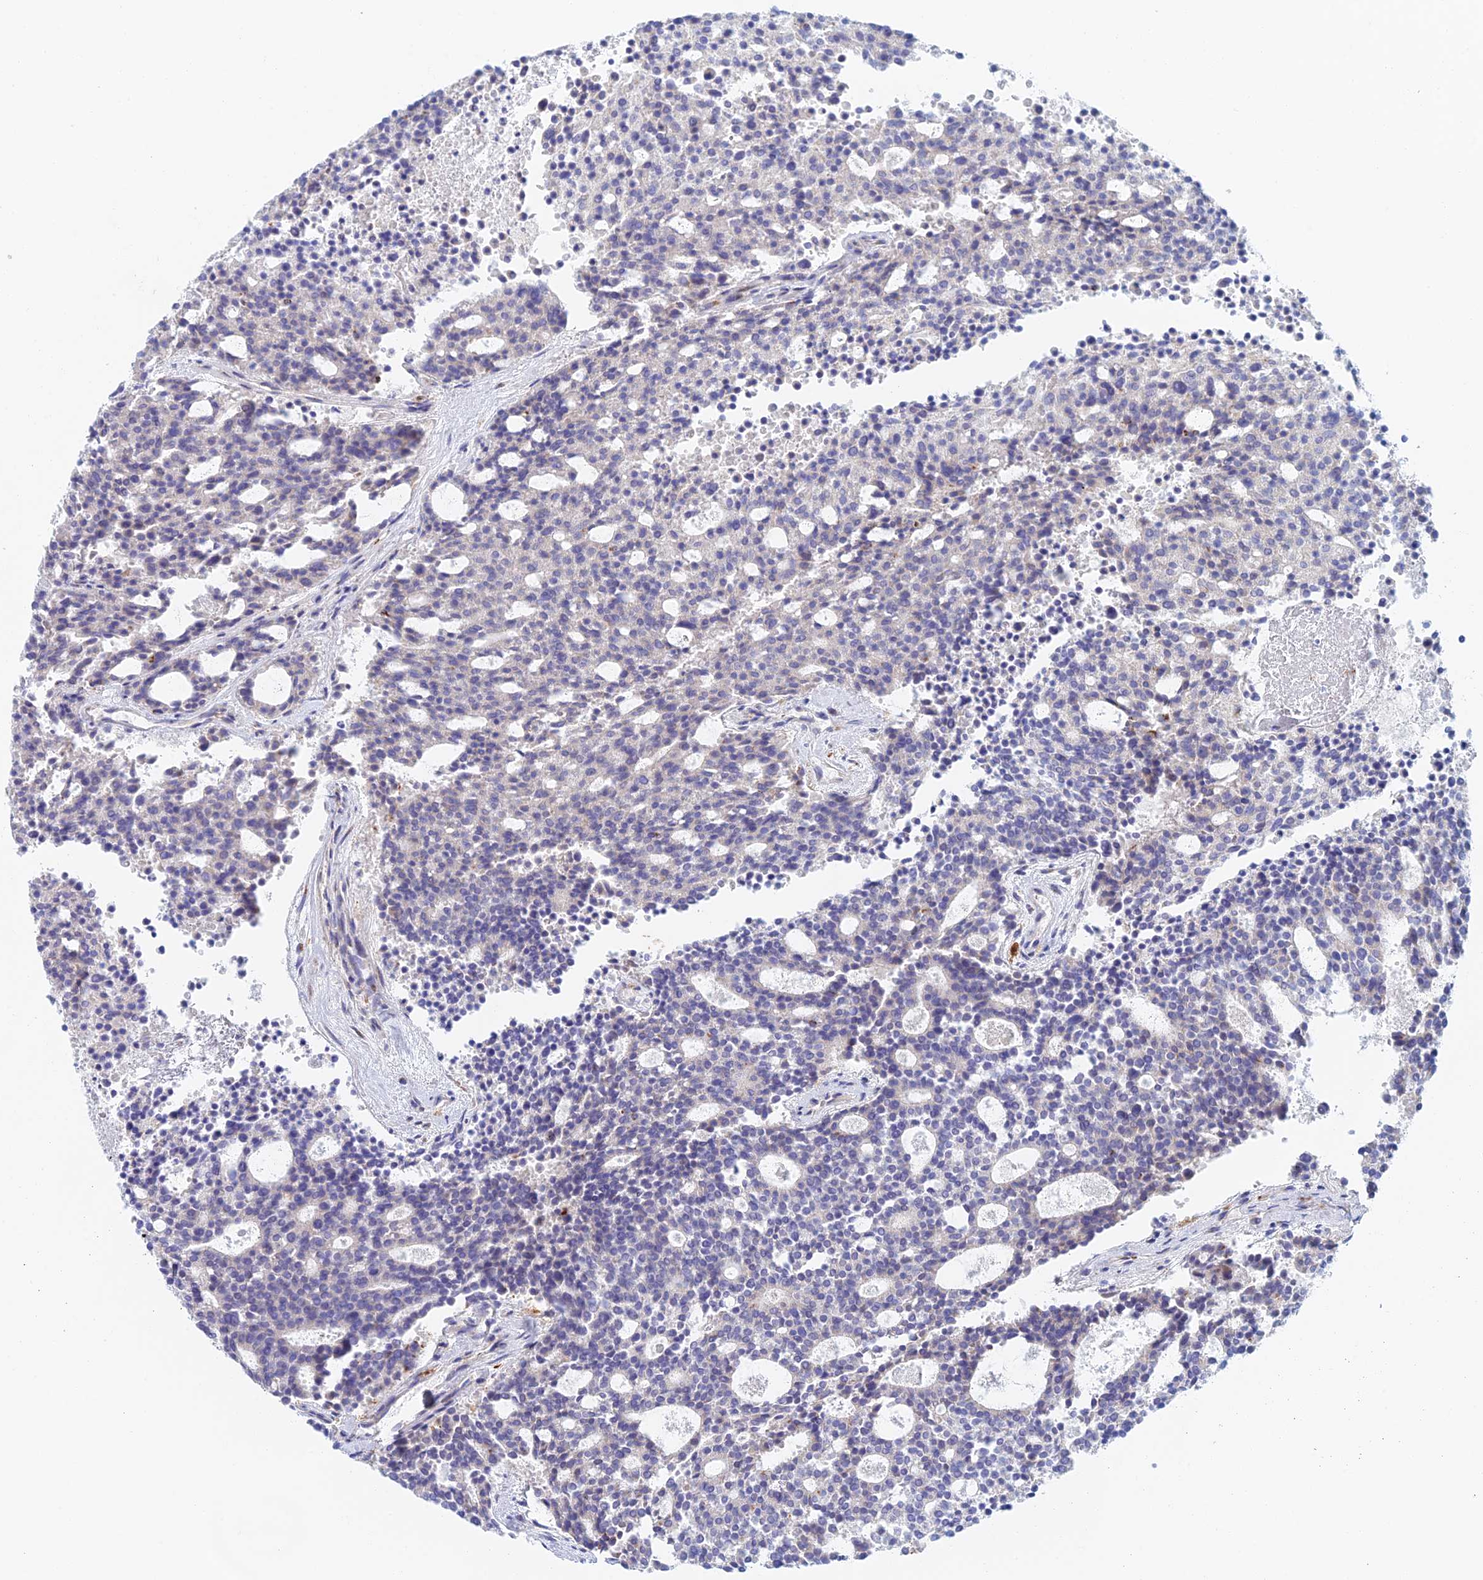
{"staining": {"intensity": "moderate", "quantity": "<25%", "location": "cytoplasmic/membranous"}, "tissue": "carcinoid", "cell_type": "Tumor cells", "image_type": "cancer", "snomed": [{"axis": "morphology", "description": "Carcinoid, malignant, NOS"}, {"axis": "topography", "description": "Pancreas"}], "caption": "Moderate cytoplasmic/membranous protein expression is identified in approximately <25% of tumor cells in carcinoid (malignant).", "gene": "SLC24A3", "patient": {"sex": "female", "age": 54}}